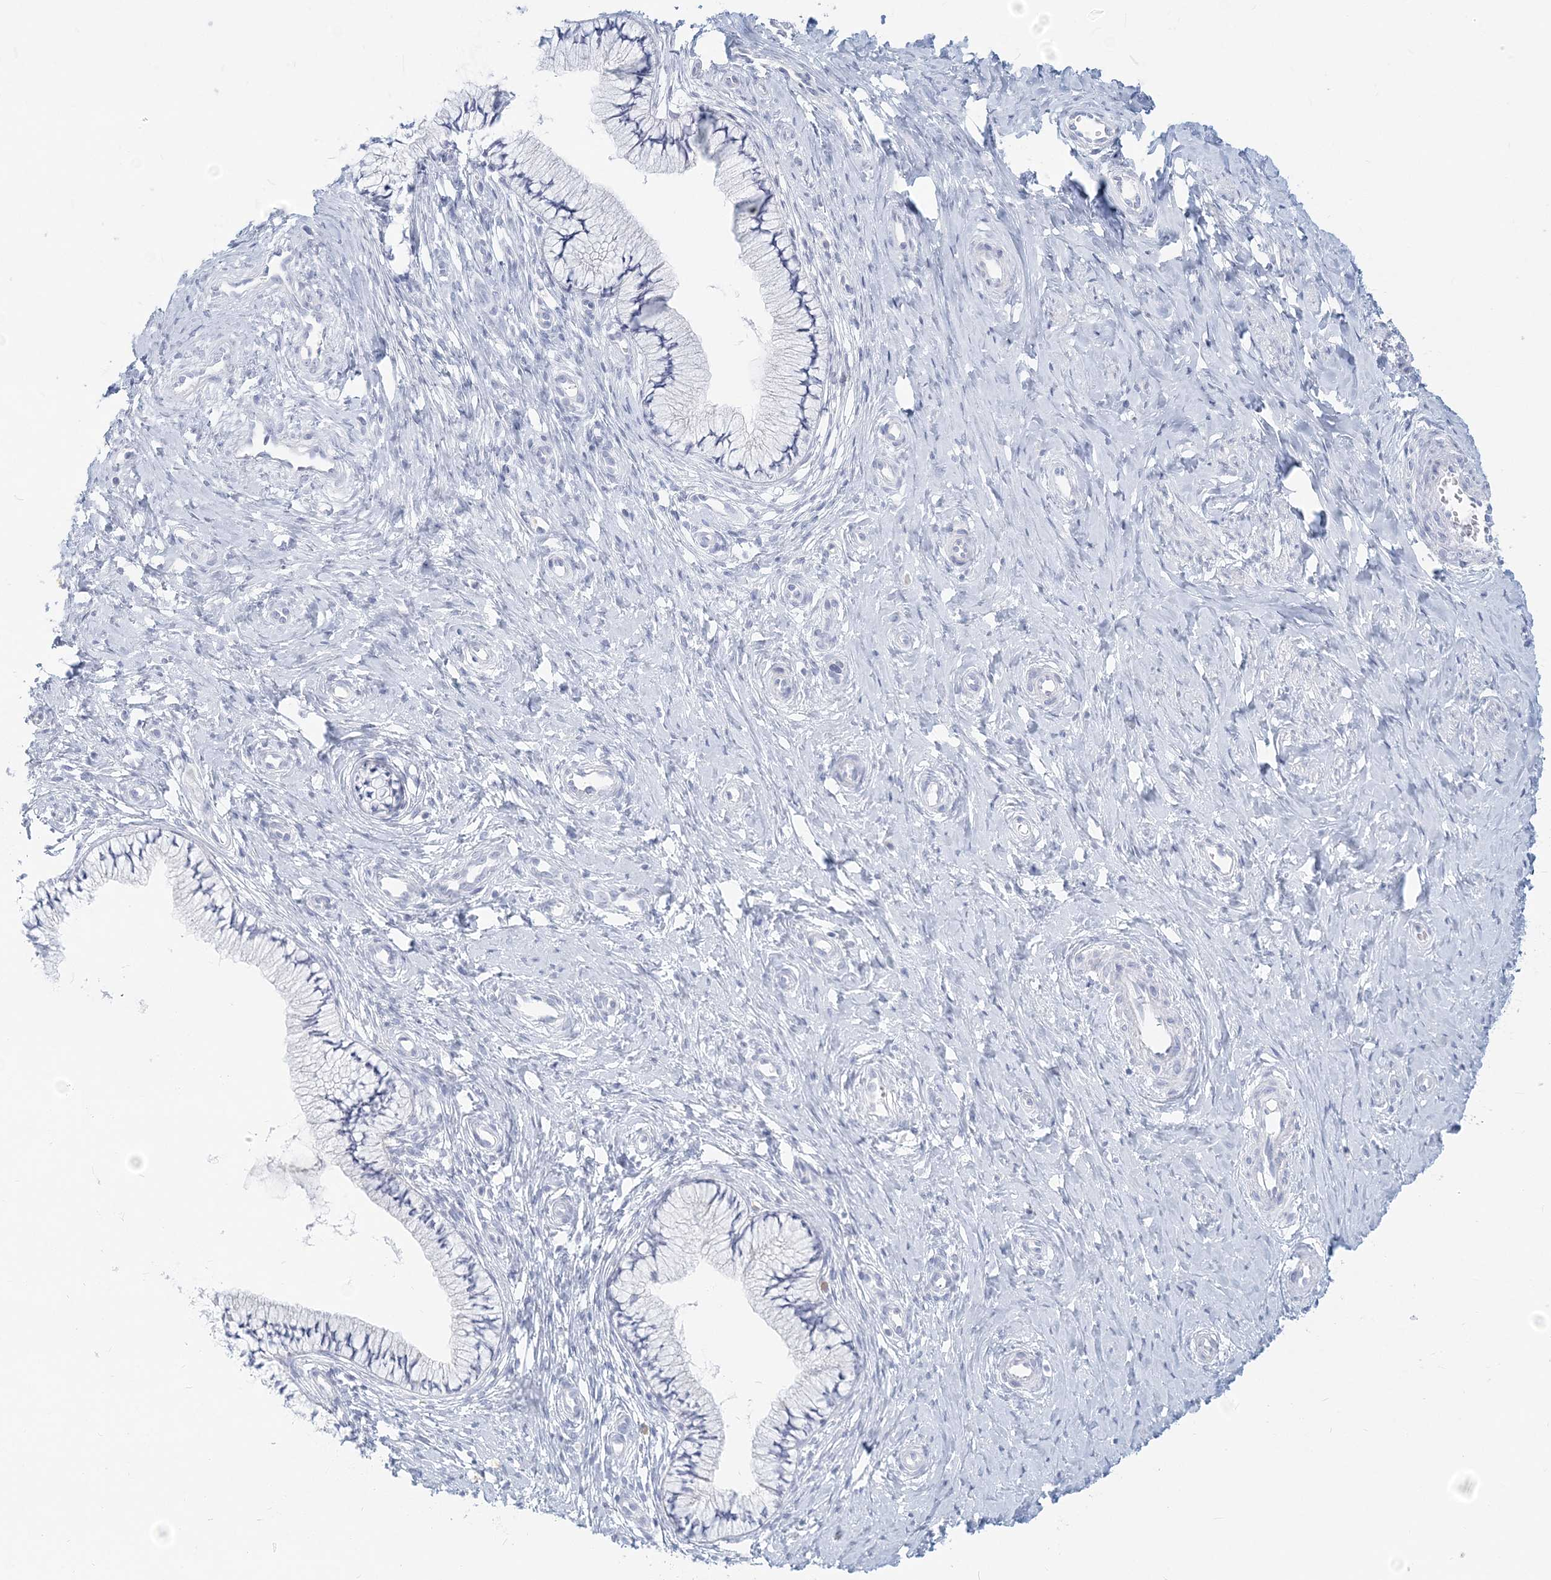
{"staining": {"intensity": "negative", "quantity": "none", "location": "none"}, "tissue": "cervix", "cell_type": "Glandular cells", "image_type": "normal", "snomed": [{"axis": "morphology", "description": "Normal tissue, NOS"}, {"axis": "topography", "description": "Cervix"}], "caption": "DAB immunohistochemical staining of unremarkable human cervix shows no significant expression in glandular cells.", "gene": "CSN1S1", "patient": {"sex": "female", "age": 36}}